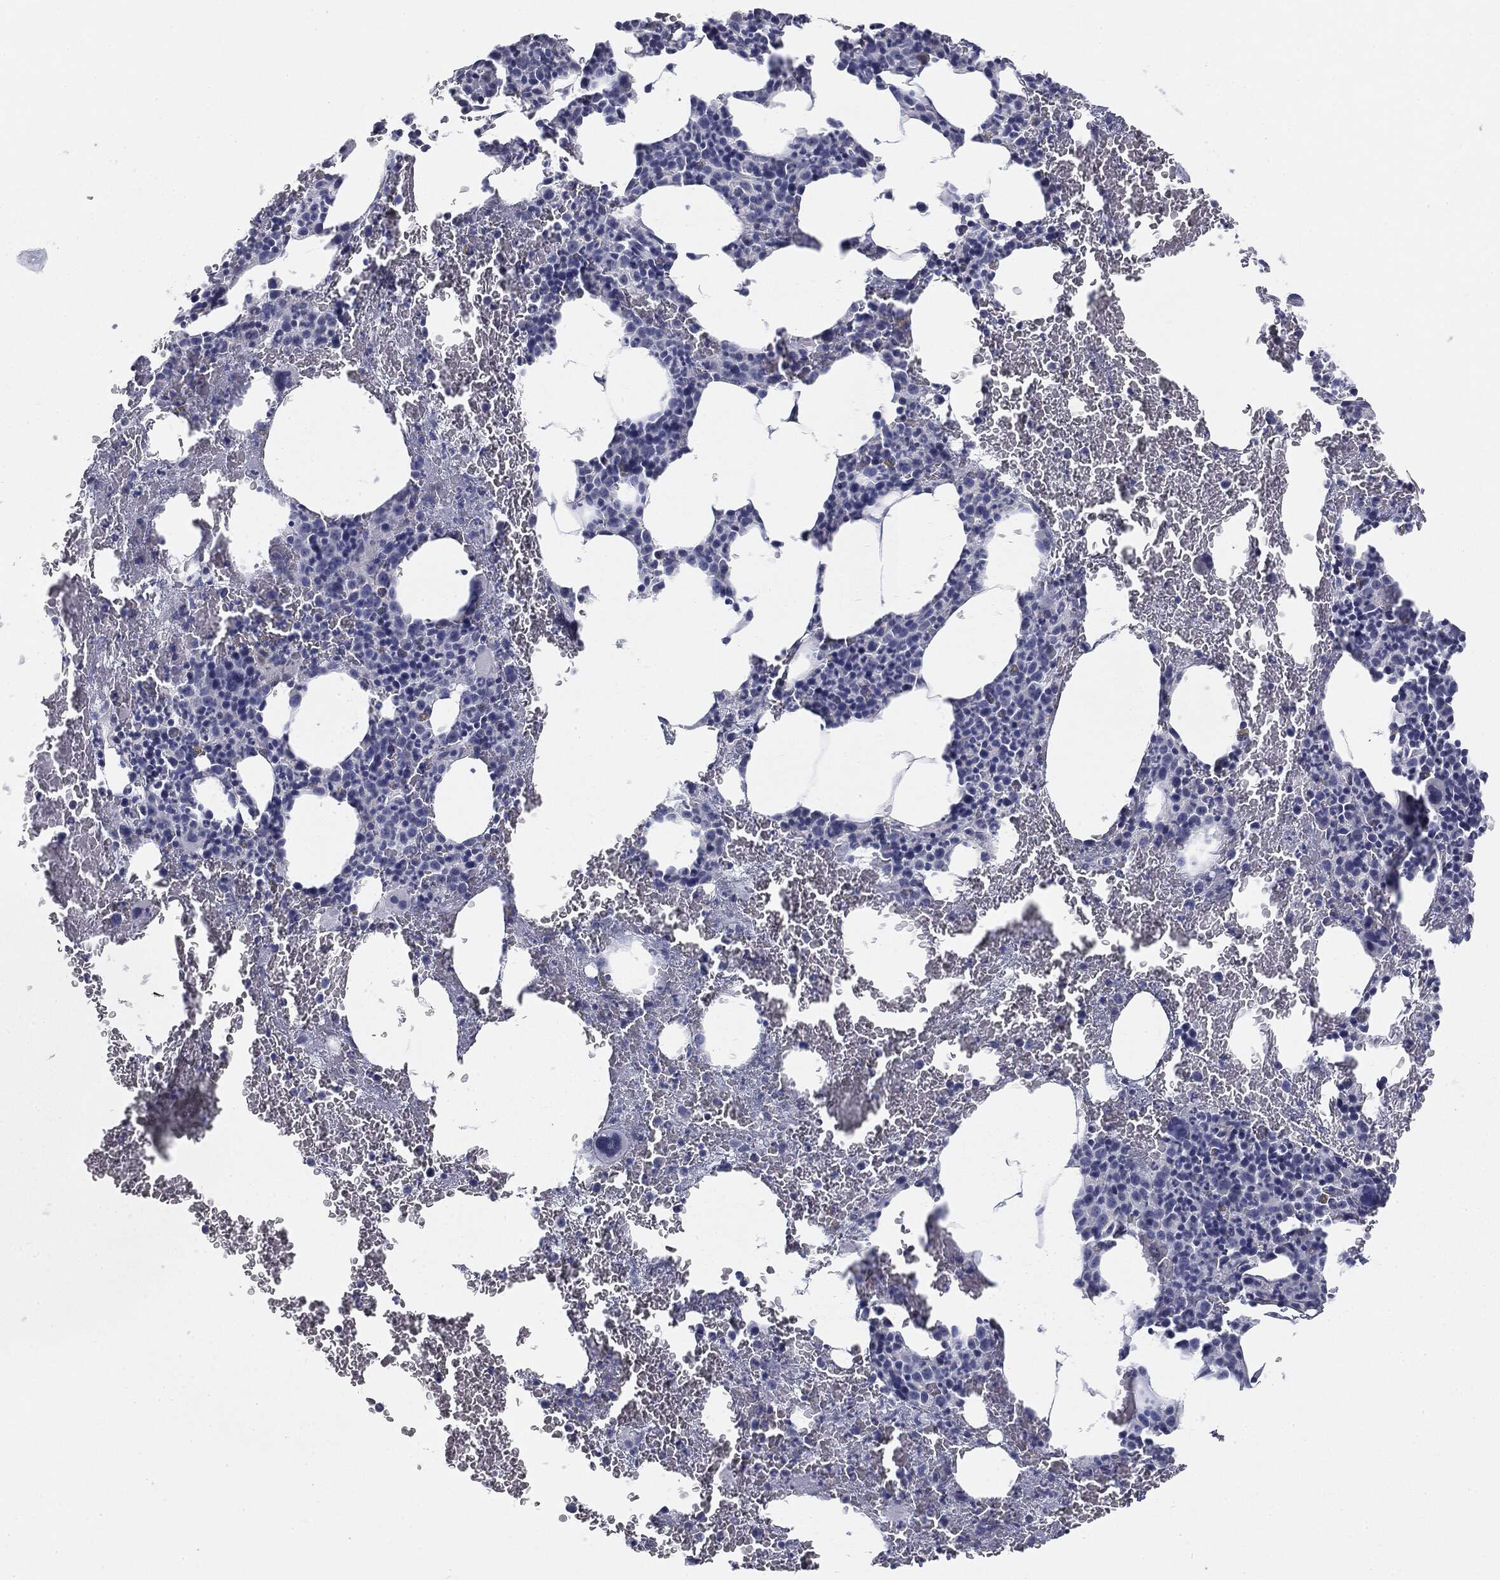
{"staining": {"intensity": "negative", "quantity": "none", "location": "none"}, "tissue": "bone marrow", "cell_type": "Hematopoietic cells", "image_type": "normal", "snomed": [{"axis": "morphology", "description": "Normal tissue, NOS"}, {"axis": "topography", "description": "Bone marrow"}], "caption": "The IHC photomicrograph has no significant expression in hematopoietic cells of bone marrow.", "gene": "MUC1", "patient": {"sex": "male", "age": 91}}